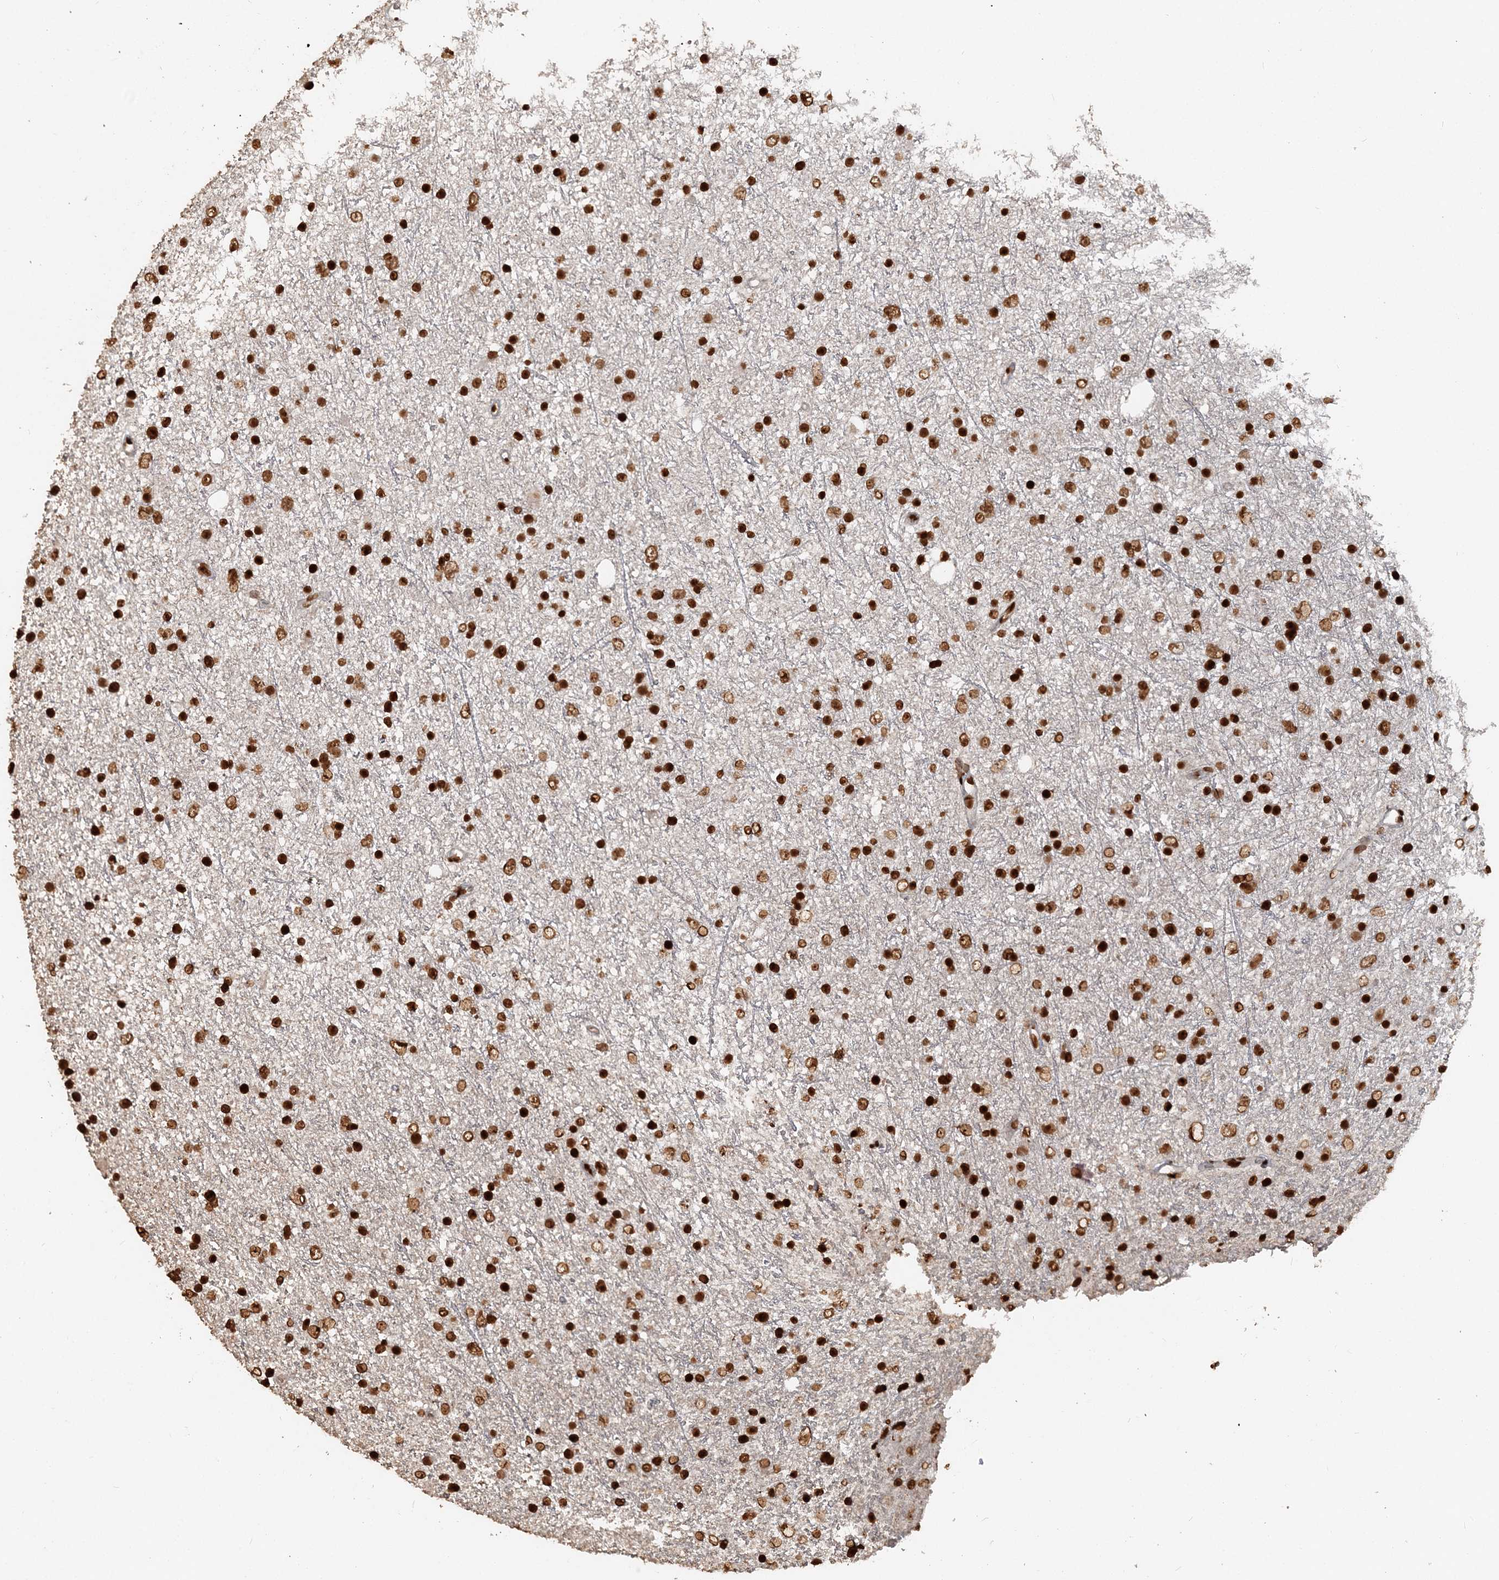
{"staining": {"intensity": "strong", "quantity": ">75%", "location": "nuclear"}, "tissue": "glioma", "cell_type": "Tumor cells", "image_type": "cancer", "snomed": [{"axis": "morphology", "description": "Glioma, malignant, Low grade"}, {"axis": "topography", "description": "Cerebral cortex"}], "caption": "Immunohistochemical staining of human glioma demonstrates strong nuclear protein staining in approximately >75% of tumor cells.", "gene": "H3-3B", "patient": {"sex": "female", "age": 39}}